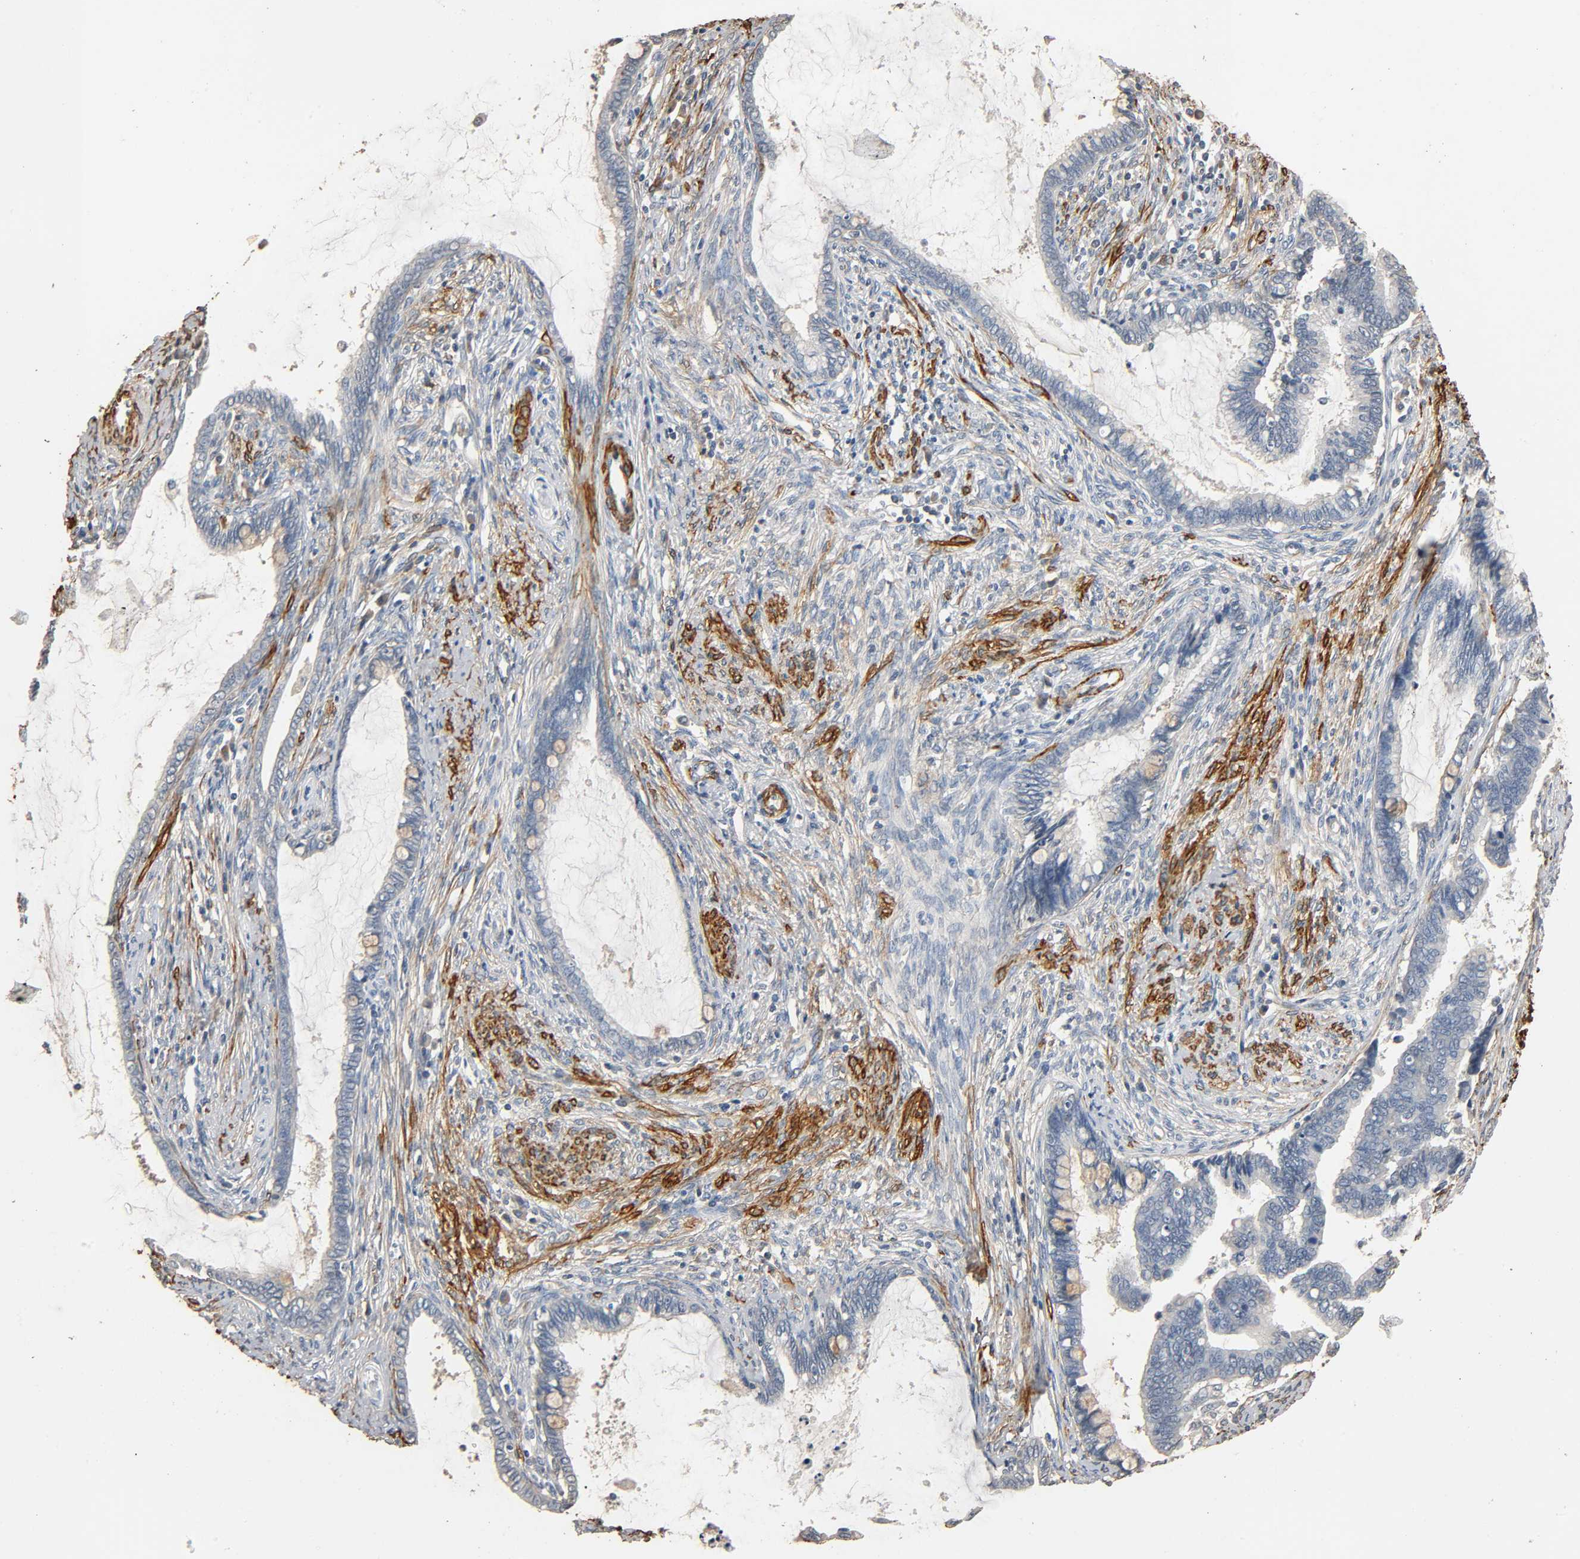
{"staining": {"intensity": "weak", "quantity": "<25%", "location": "cytoplasmic/membranous"}, "tissue": "cervical cancer", "cell_type": "Tumor cells", "image_type": "cancer", "snomed": [{"axis": "morphology", "description": "Adenocarcinoma, NOS"}, {"axis": "topography", "description": "Cervix"}], "caption": "A micrograph of human cervical cancer (adenocarcinoma) is negative for staining in tumor cells.", "gene": "GSTA3", "patient": {"sex": "female", "age": 44}}